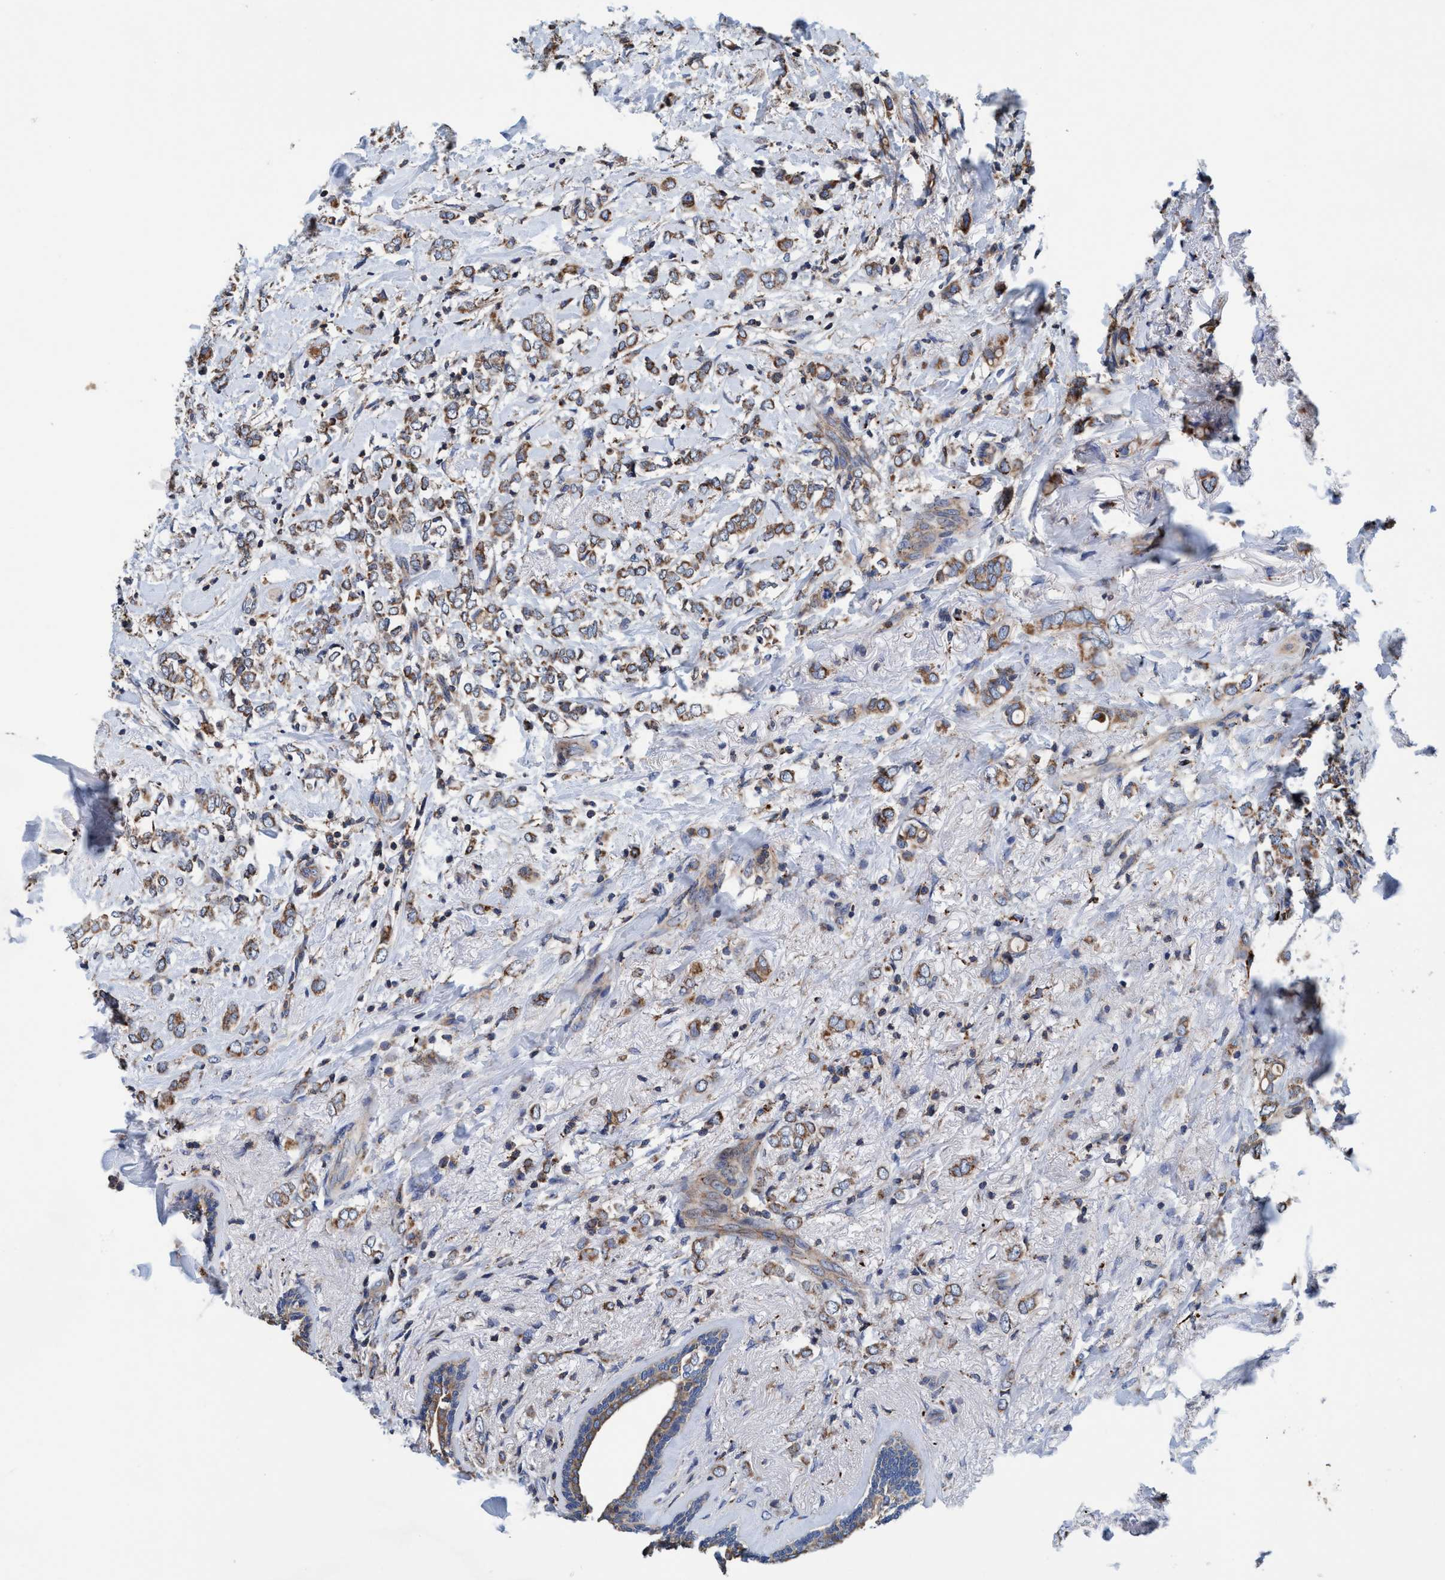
{"staining": {"intensity": "moderate", "quantity": ">75%", "location": "cytoplasmic/membranous"}, "tissue": "breast cancer", "cell_type": "Tumor cells", "image_type": "cancer", "snomed": [{"axis": "morphology", "description": "Normal tissue, NOS"}, {"axis": "morphology", "description": "Lobular carcinoma"}, {"axis": "topography", "description": "Breast"}], "caption": "The photomicrograph reveals a brown stain indicating the presence of a protein in the cytoplasmic/membranous of tumor cells in breast cancer.", "gene": "ENDOG", "patient": {"sex": "female", "age": 47}}